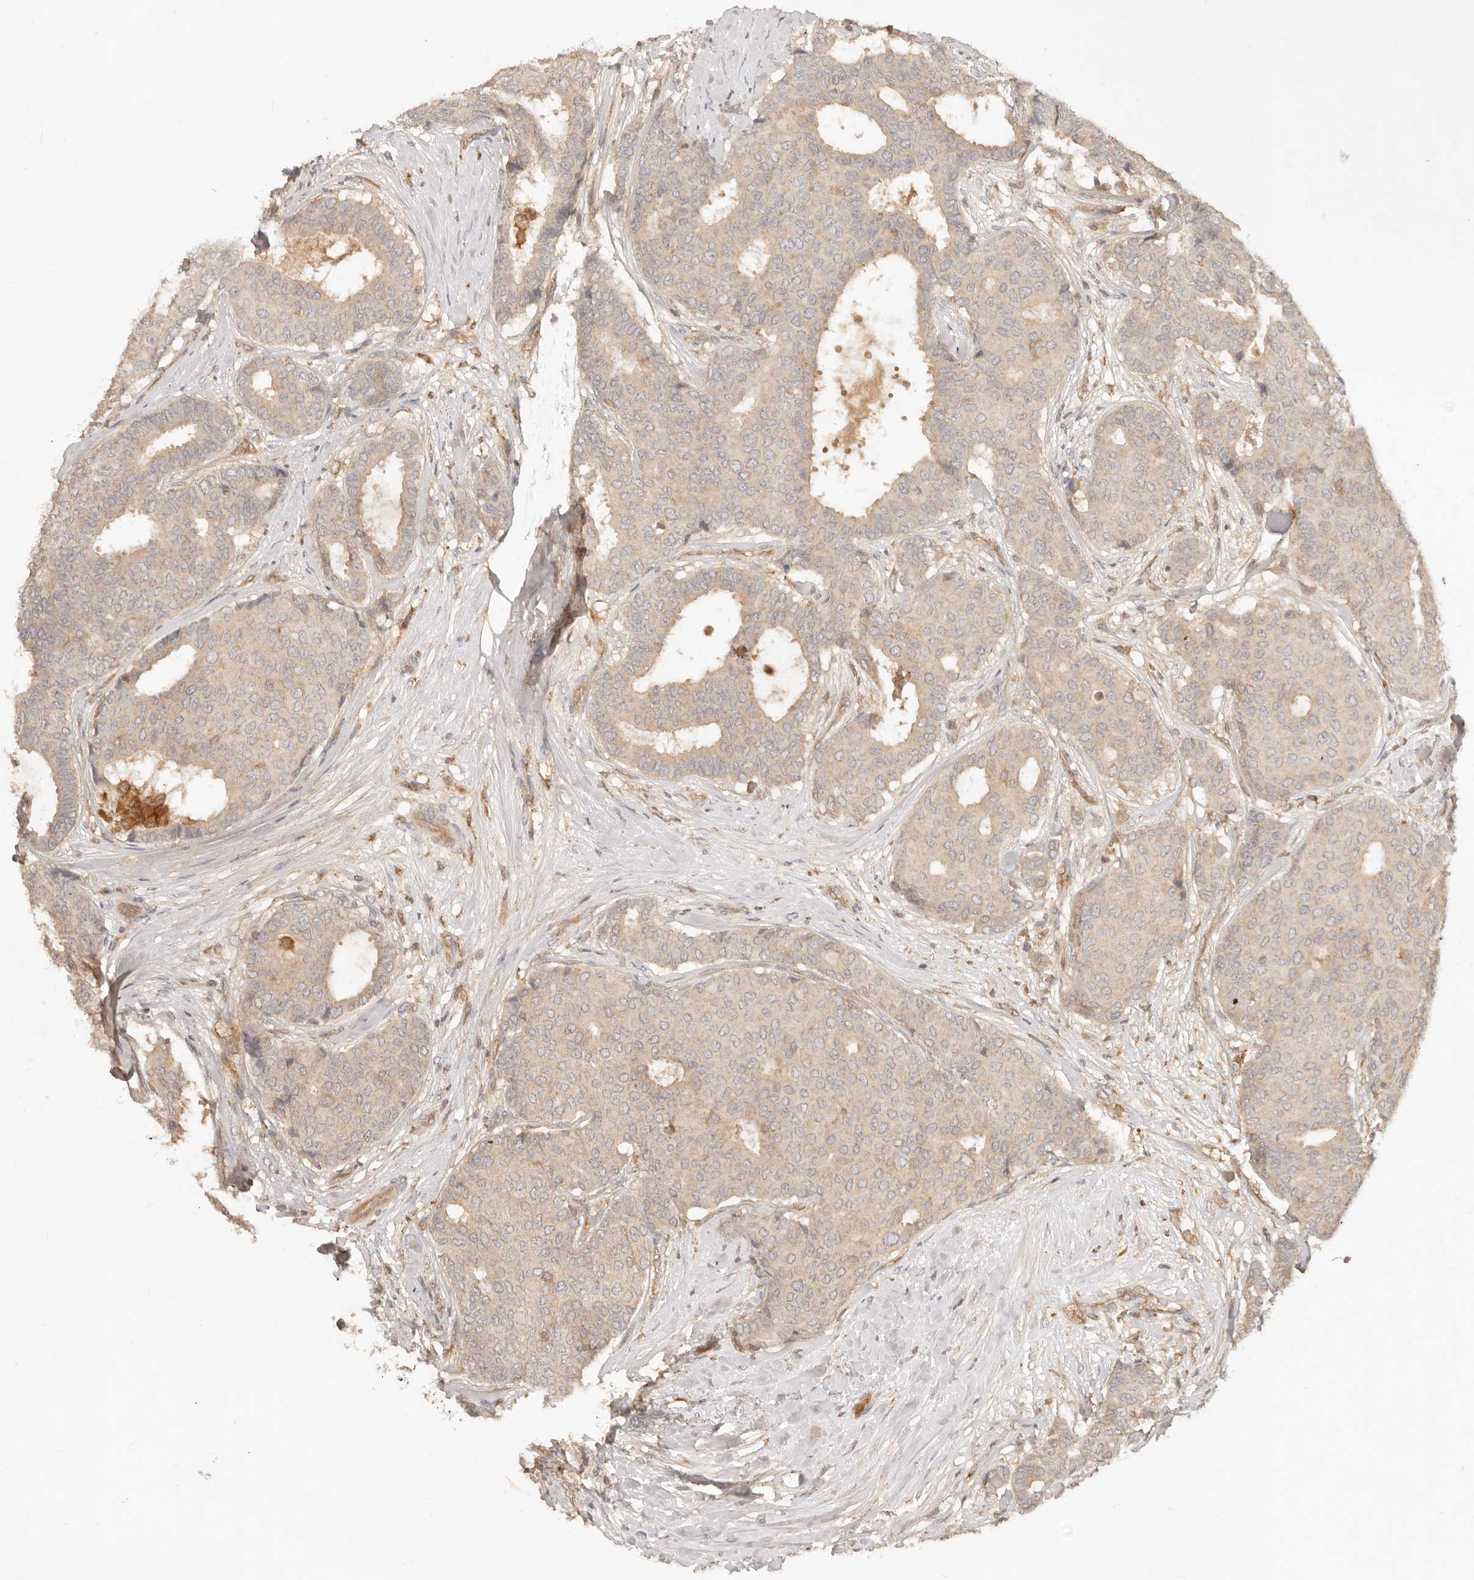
{"staining": {"intensity": "weak", "quantity": "25%-75%", "location": "cytoplasmic/membranous"}, "tissue": "breast cancer", "cell_type": "Tumor cells", "image_type": "cancer", "snomed": [{"axis": "morphology", "description": "Duct carcinoma"}, {"axis": "topography", "description": "Breast"}], "caption": "Protein positivity by IHC shows weak cytoplasmic/membranous positivity in about 25%-75% of tumor cells in breast cancer.", "gene": "NECAP2", "patient": {"sex": "female", "age": 75}}